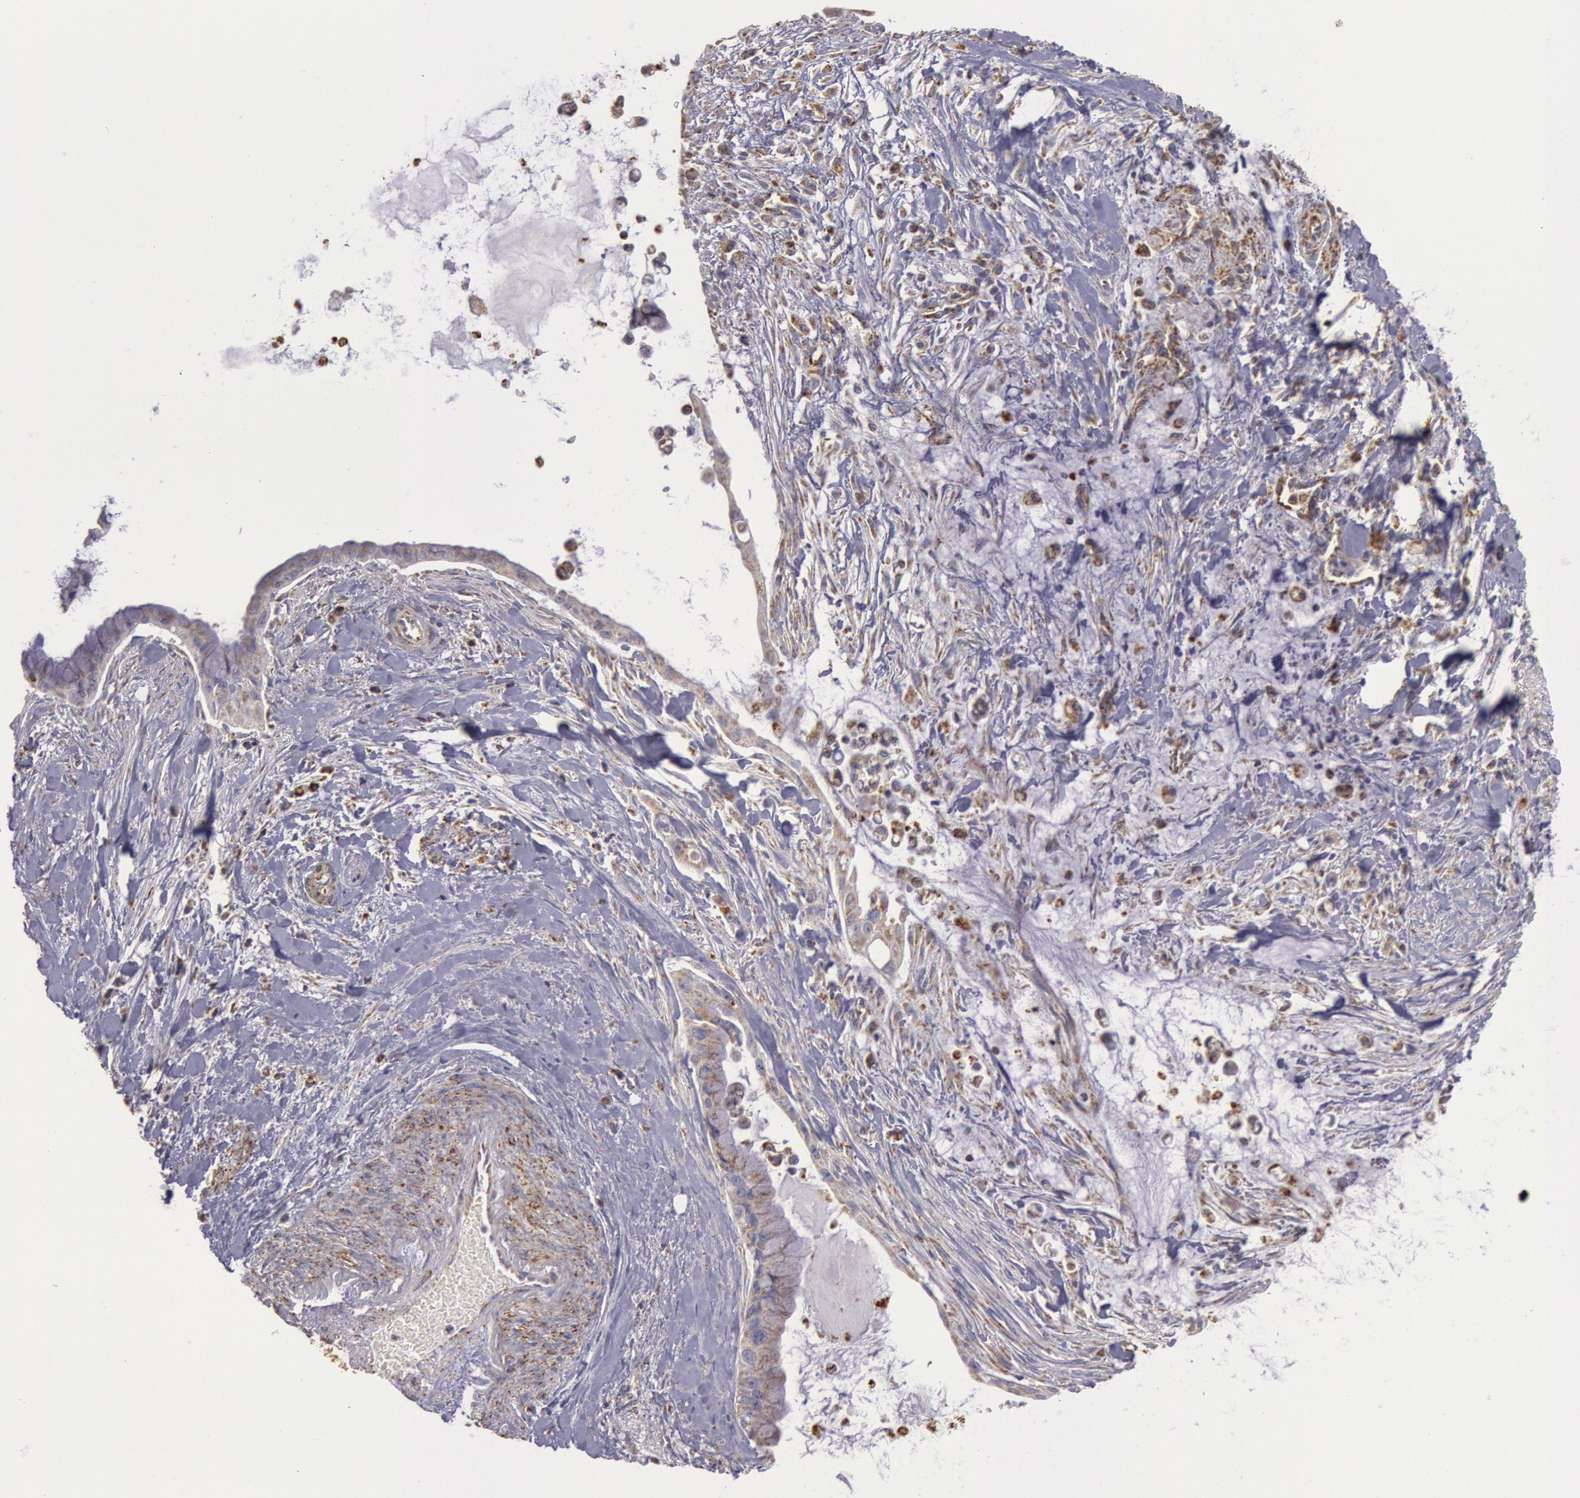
{"staining": {"intensity": "weak", "quantity": ">75%", "location": "cytoplasmic/membranous"}, "tissue": "pancreatic cancer", "cell_type": "Tumor cells", "image_type": "cancer", "snomed": [{"axis": "morphology", "description": "Adenocarcinoma, NOS"}, {"axis": "topography", "description": "Pancreas"}], "caption": "Protein expression analysis of pancreatic adenocarcinoma displays weak cytoplasmic/membranous expression in approximately >75% of tumor cells.", "gene": "CYC1", "patient": {"sex": "male", "age": 59}}